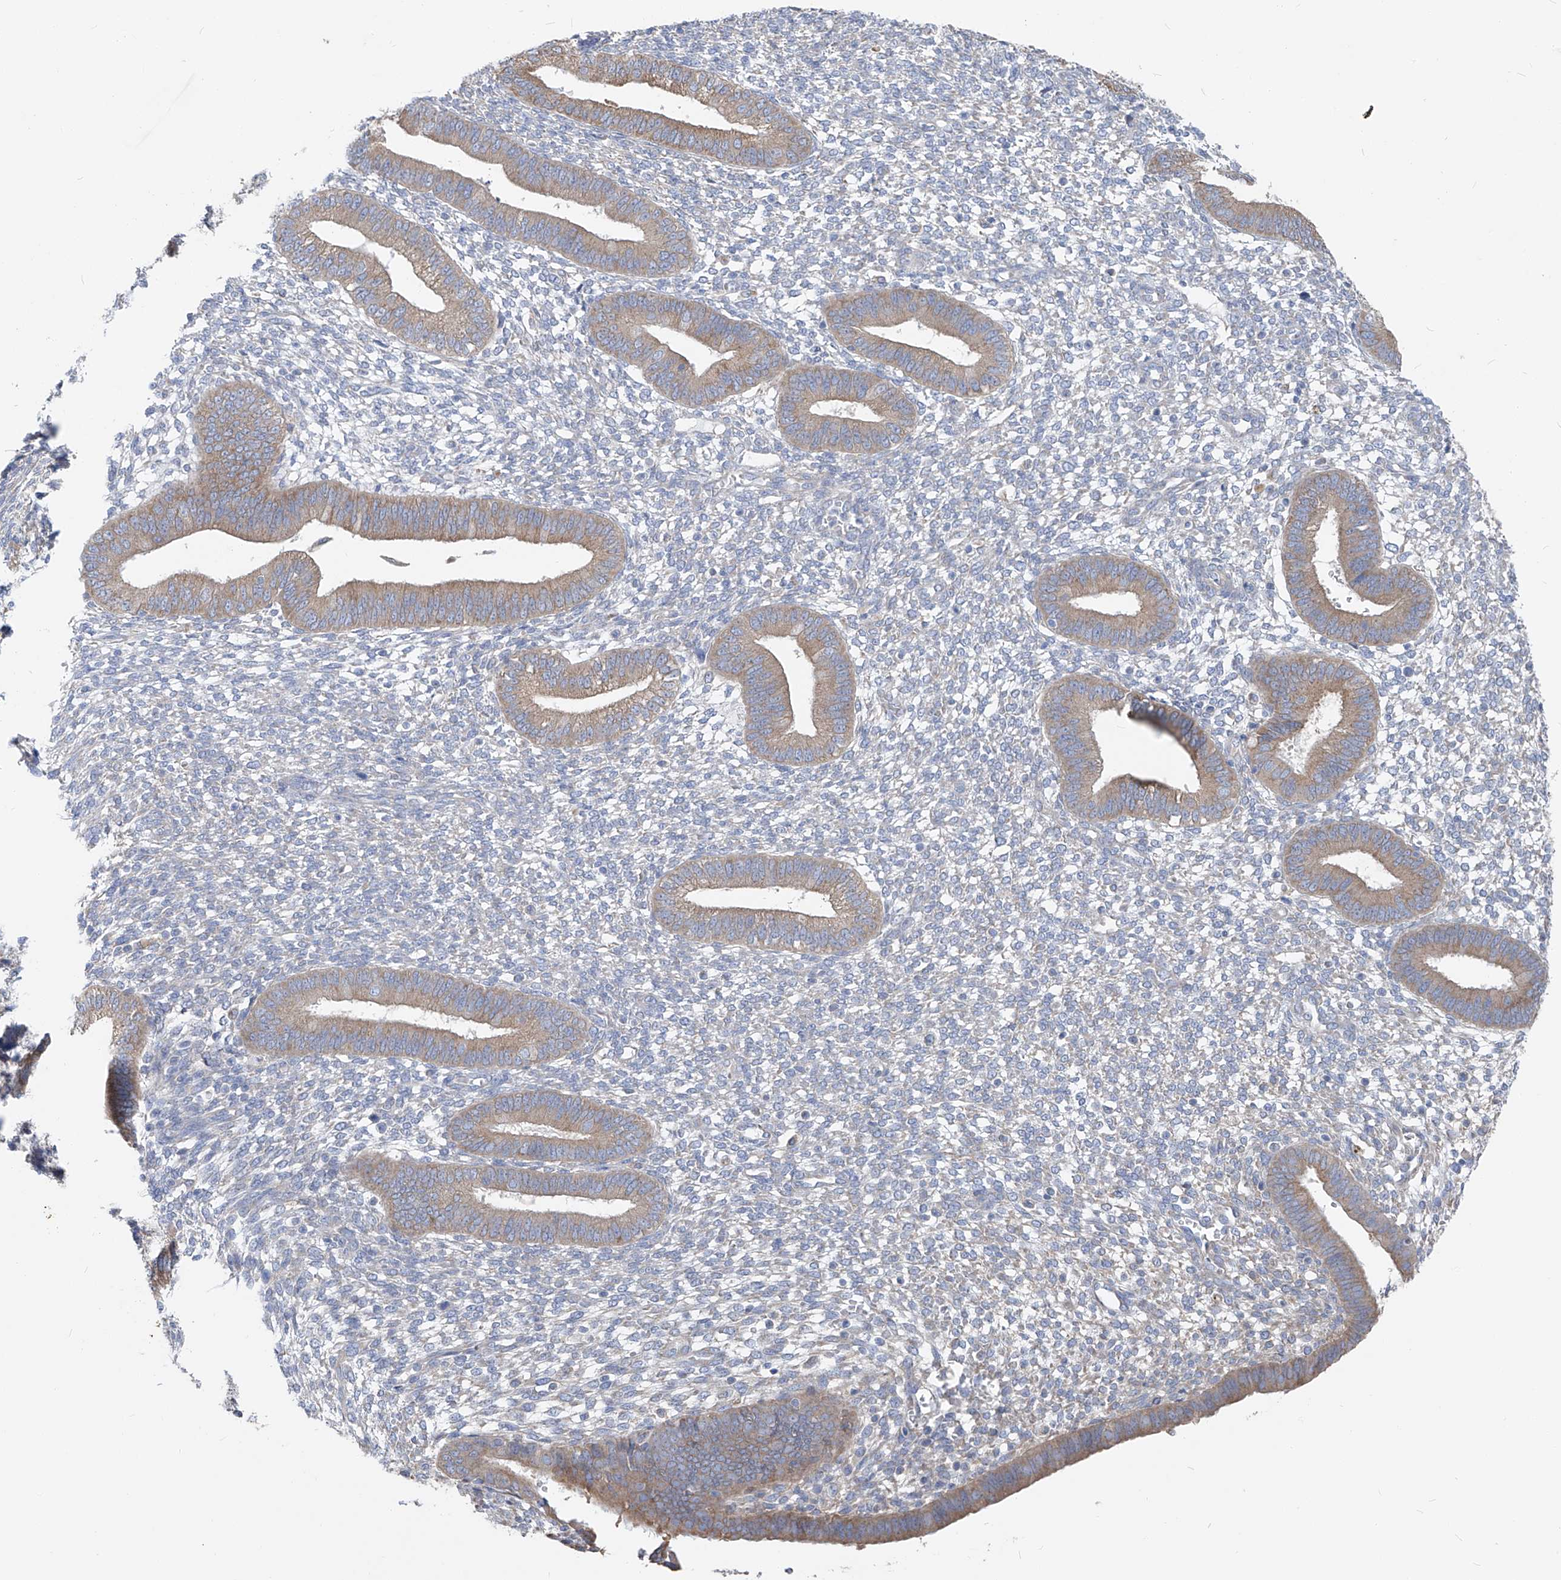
{"staining": {"intensity": "negative", "quantity": "none", "location": "none"}, "tissue": "endometrium", "cell_type": "Cells in endometrial stroma", "image_type": "normal", "snomed": [{"axis": "morphology", "description": "Normal tissue, NOS"}, {"axis": "topography", "description": "Endometrium"}], "caption": "IHC image of benign endometrium: endometrium stained with DAB reveals no significant protein staining in cells in endometrial stroma. Nuclei are stained in blue.", "gene": "UFL1", "patient": {"sex": "female", "age": 46}}